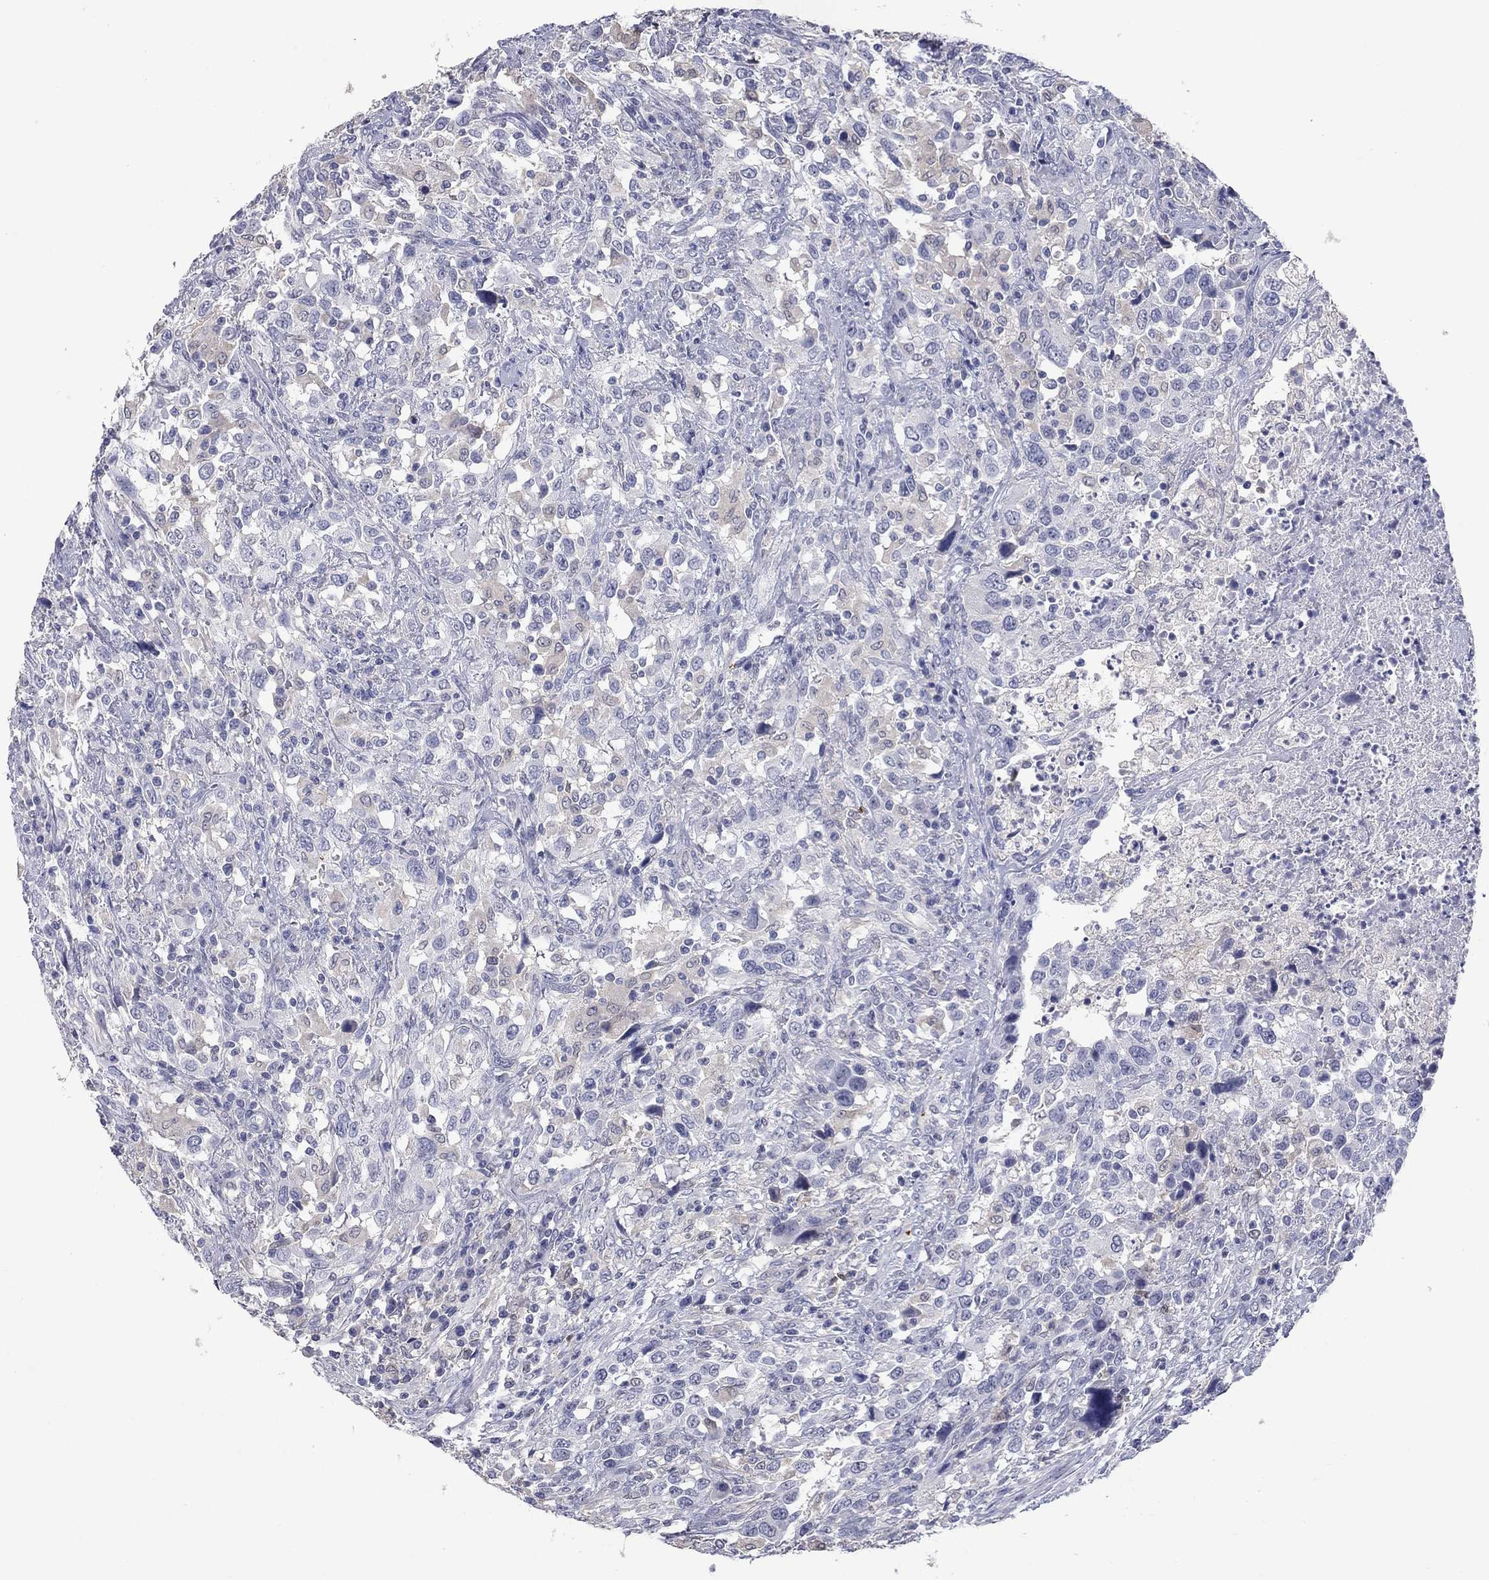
{"staining": {"intensity": "negative", "quantity": "none", "location": "none"}, "tissue": "urothelial cancer", "cell_type": "Tumor cells", "image_type": "cancer", "snomed": [{"axis": "morphology", "description": "Urothelial carcinoma, NOS"}, {"axis": "morphology", "description": "Urothelial carcinoma, High grade"}, {"axis": "topography", "description": "Urinary bladder"}], "caption": "A high-resolution photomicrograph shows immunohistochemistry staining of urothelial cancer, which shows no significant expression in tumor cells.", "gene": "PLEK", "patient": {"sex": "female", "age": 64}}